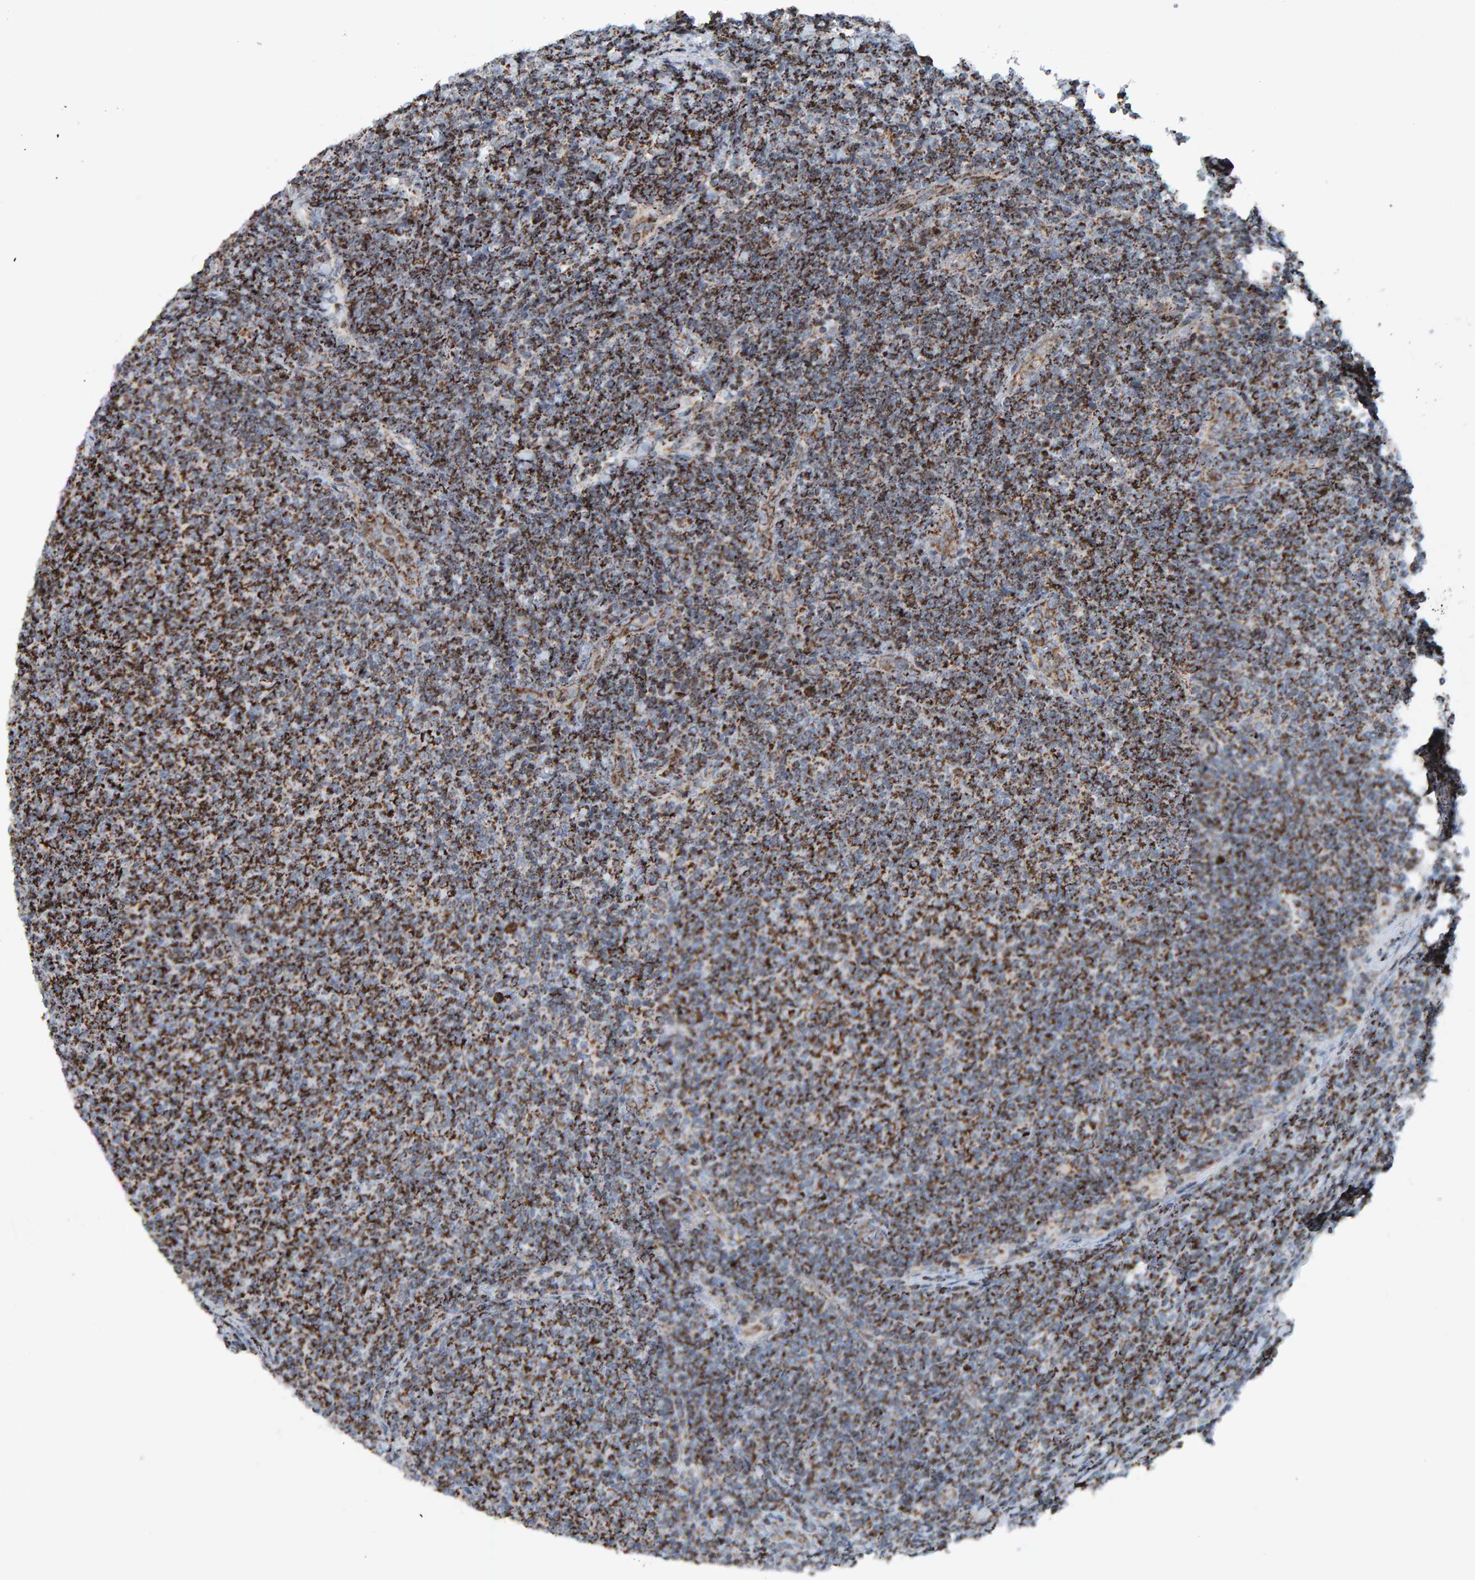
{"staining": {"intensity": "strong", "quantity": "25%-75%", "location": "cytoplasmic/membranous"}, "tissue": "lymphoma", "cell_type": "Tumor cells", "image_type": "cancer", "snomed": [{"axis": "morphology", "description": "Malignant lymphoma, non-Hodgkin's type, Low grade"}, {"axis": "topography", "description": "Lymph node"}], "caption": "DAB (3,3'-diaminobenzidine) immunohistochemical staining of human lymphoma demonstrates strong cytoplasmic/membranous protein expression in about 25%-75% of tumor cells. (Brightfield microscopy of DAB IHC at high magnification).", "gene": "ZNF48", "patient": {"sex": "male", "age": 66}}